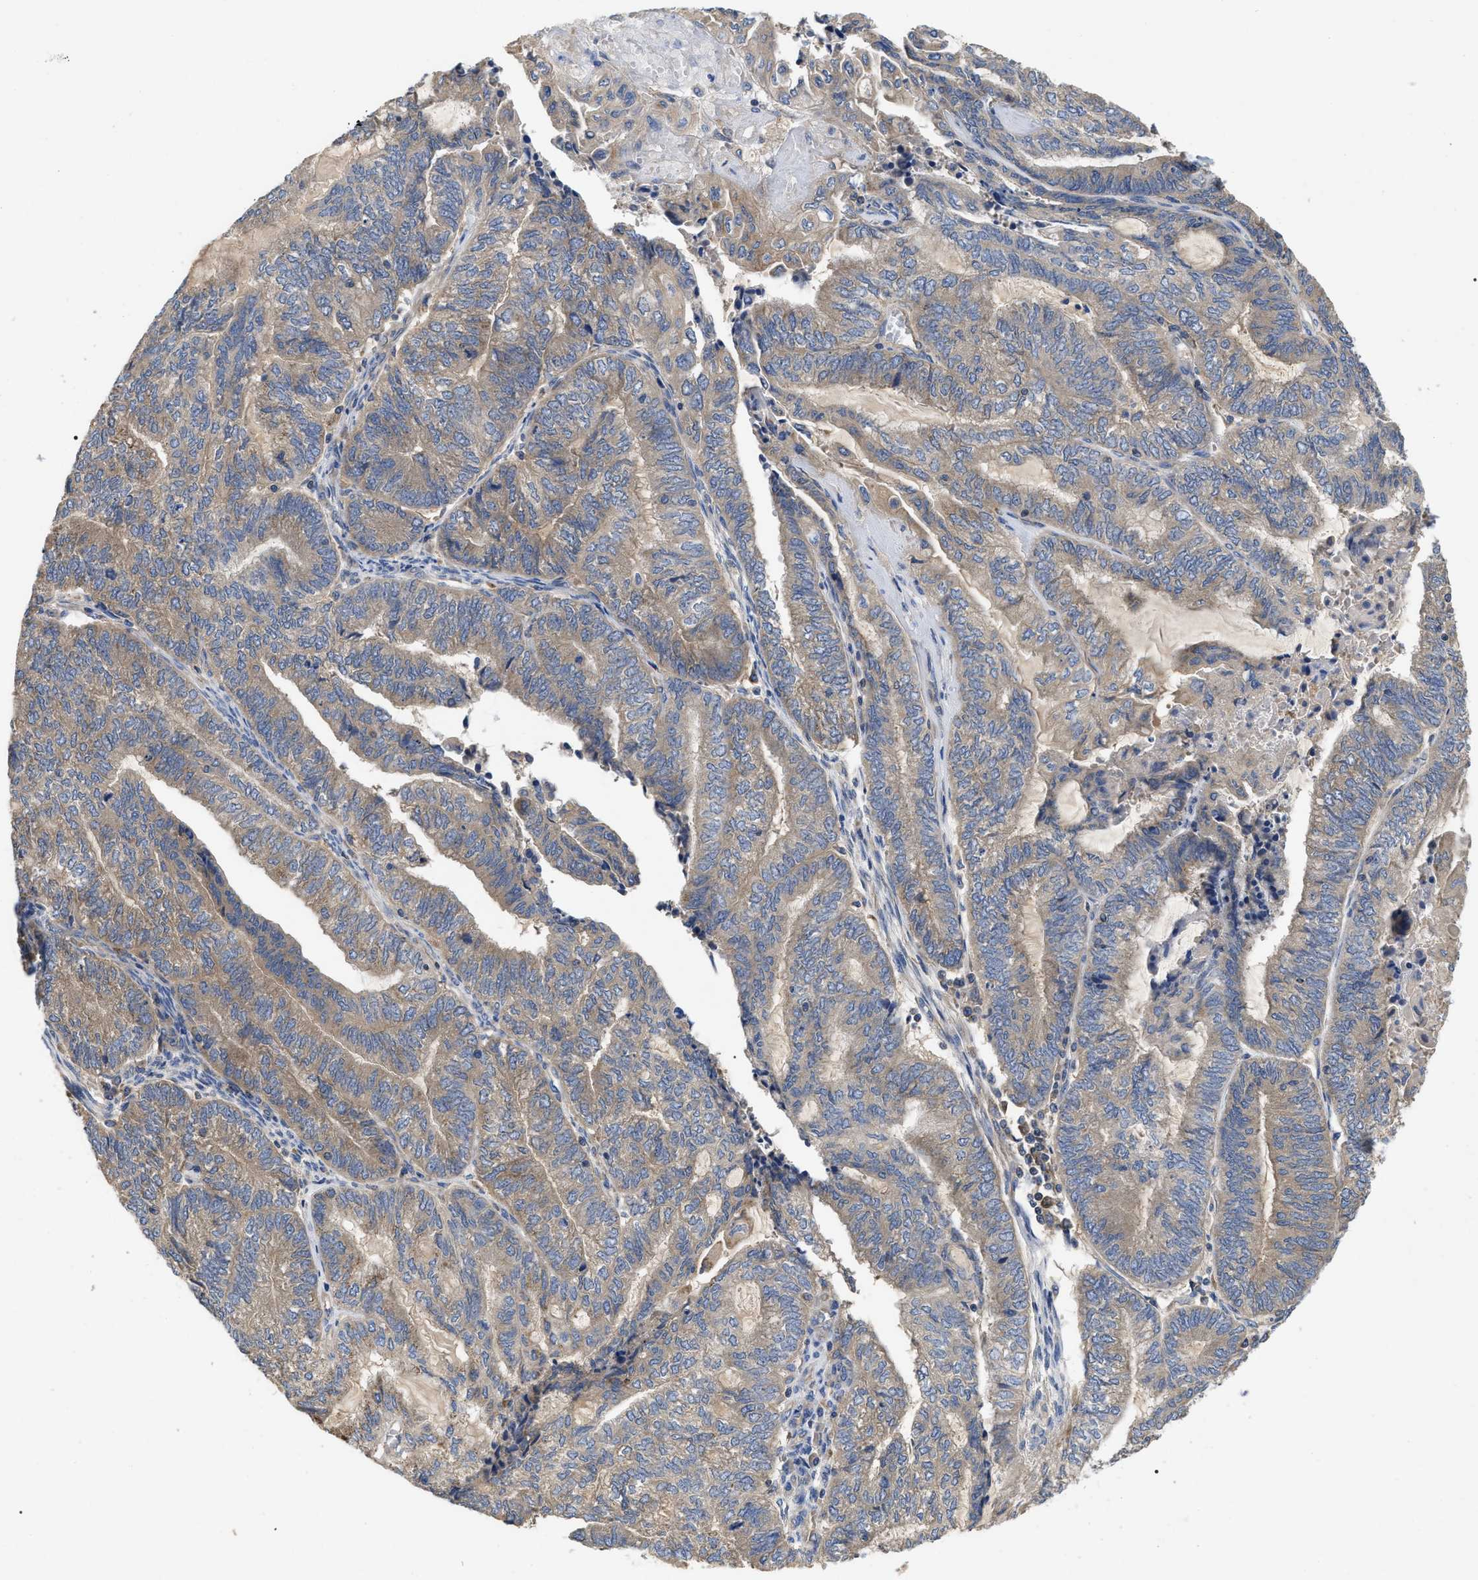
{"staining": {"intensity": "weak", "quantity": "25%-75%", "location": "cytoplasmic/membranous"}, "tissue": "endometrial cancer", "cell_type": "Tumor cells", "image_type": "cancer", "snomed": [{"axis": "morphology", "description": "Adenocarcinoma, NOS"}, {"axis": "topography", "description": "Uterus"}, {"axis": "topography", "description": "Endometrium"}], "caption": "Immunohistochemistry (DAB) staining of endometrial cancer reveals weak cytoplasmic/membranous protein expression in approximately 25%-75% of tumor cells.", "gene": "RAP1GDS1", "patient": {"sex": "female", "age": 70}}